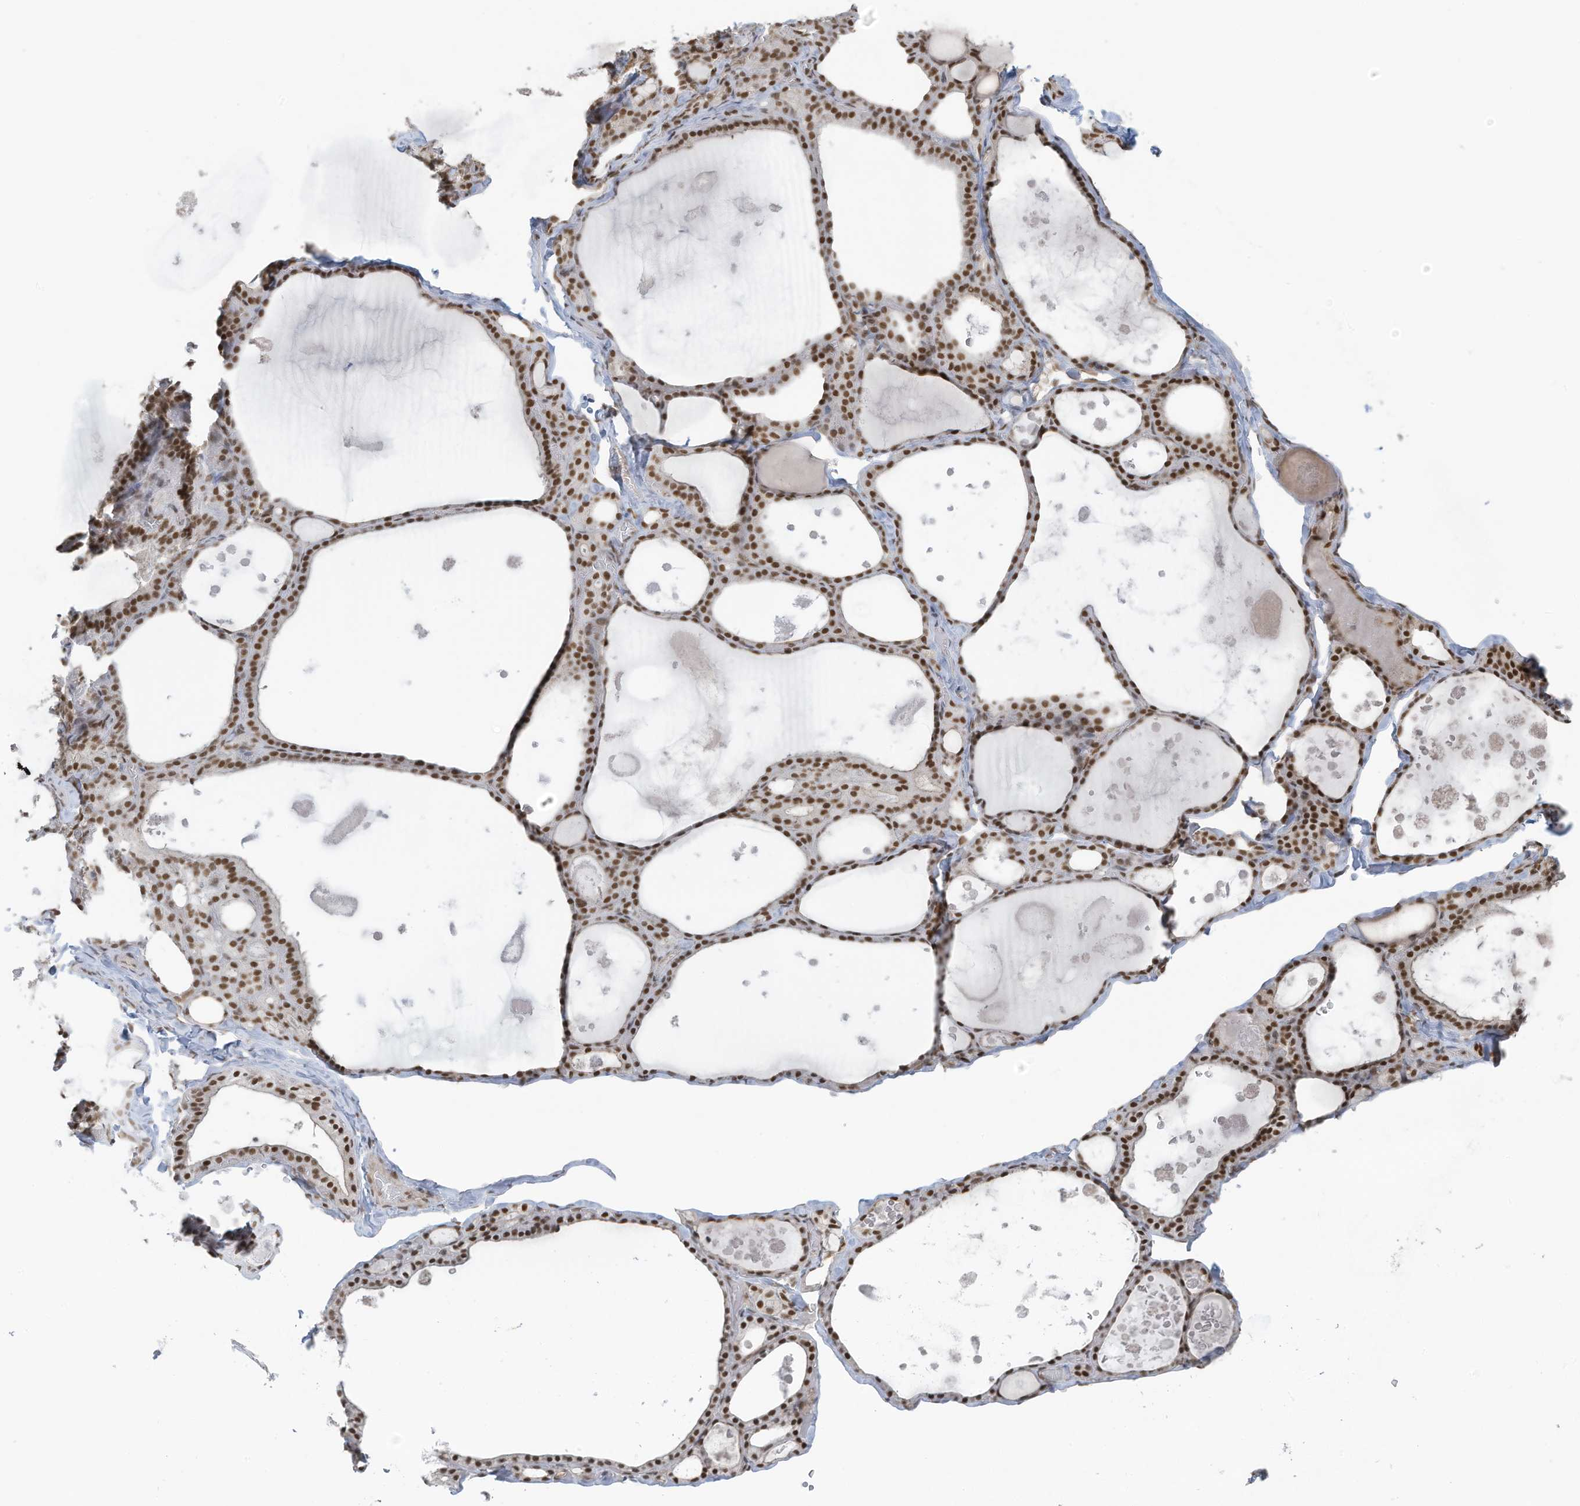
{"staining": {"intensity": "strong", "quantity": ">75%", "location": "nuclear"}, "tissue": "thyroid gland", "cell_type": "Glandular cells", "image_type": "normal", "snomed": [{"axis": "morphology", "description": "Normal tissue, NOS"}, {"axis": "topography", "description": "Thyroid gland"}], "caption": "IHC (DAB (3,3'-diaminobenzidine)) staining of unremarkable thyroid gland displays strong nuclear protein positivity in approximately >75% of glandular cells.", "gene": "DBR1", "patient": {"sex": "male", "age": 56}}